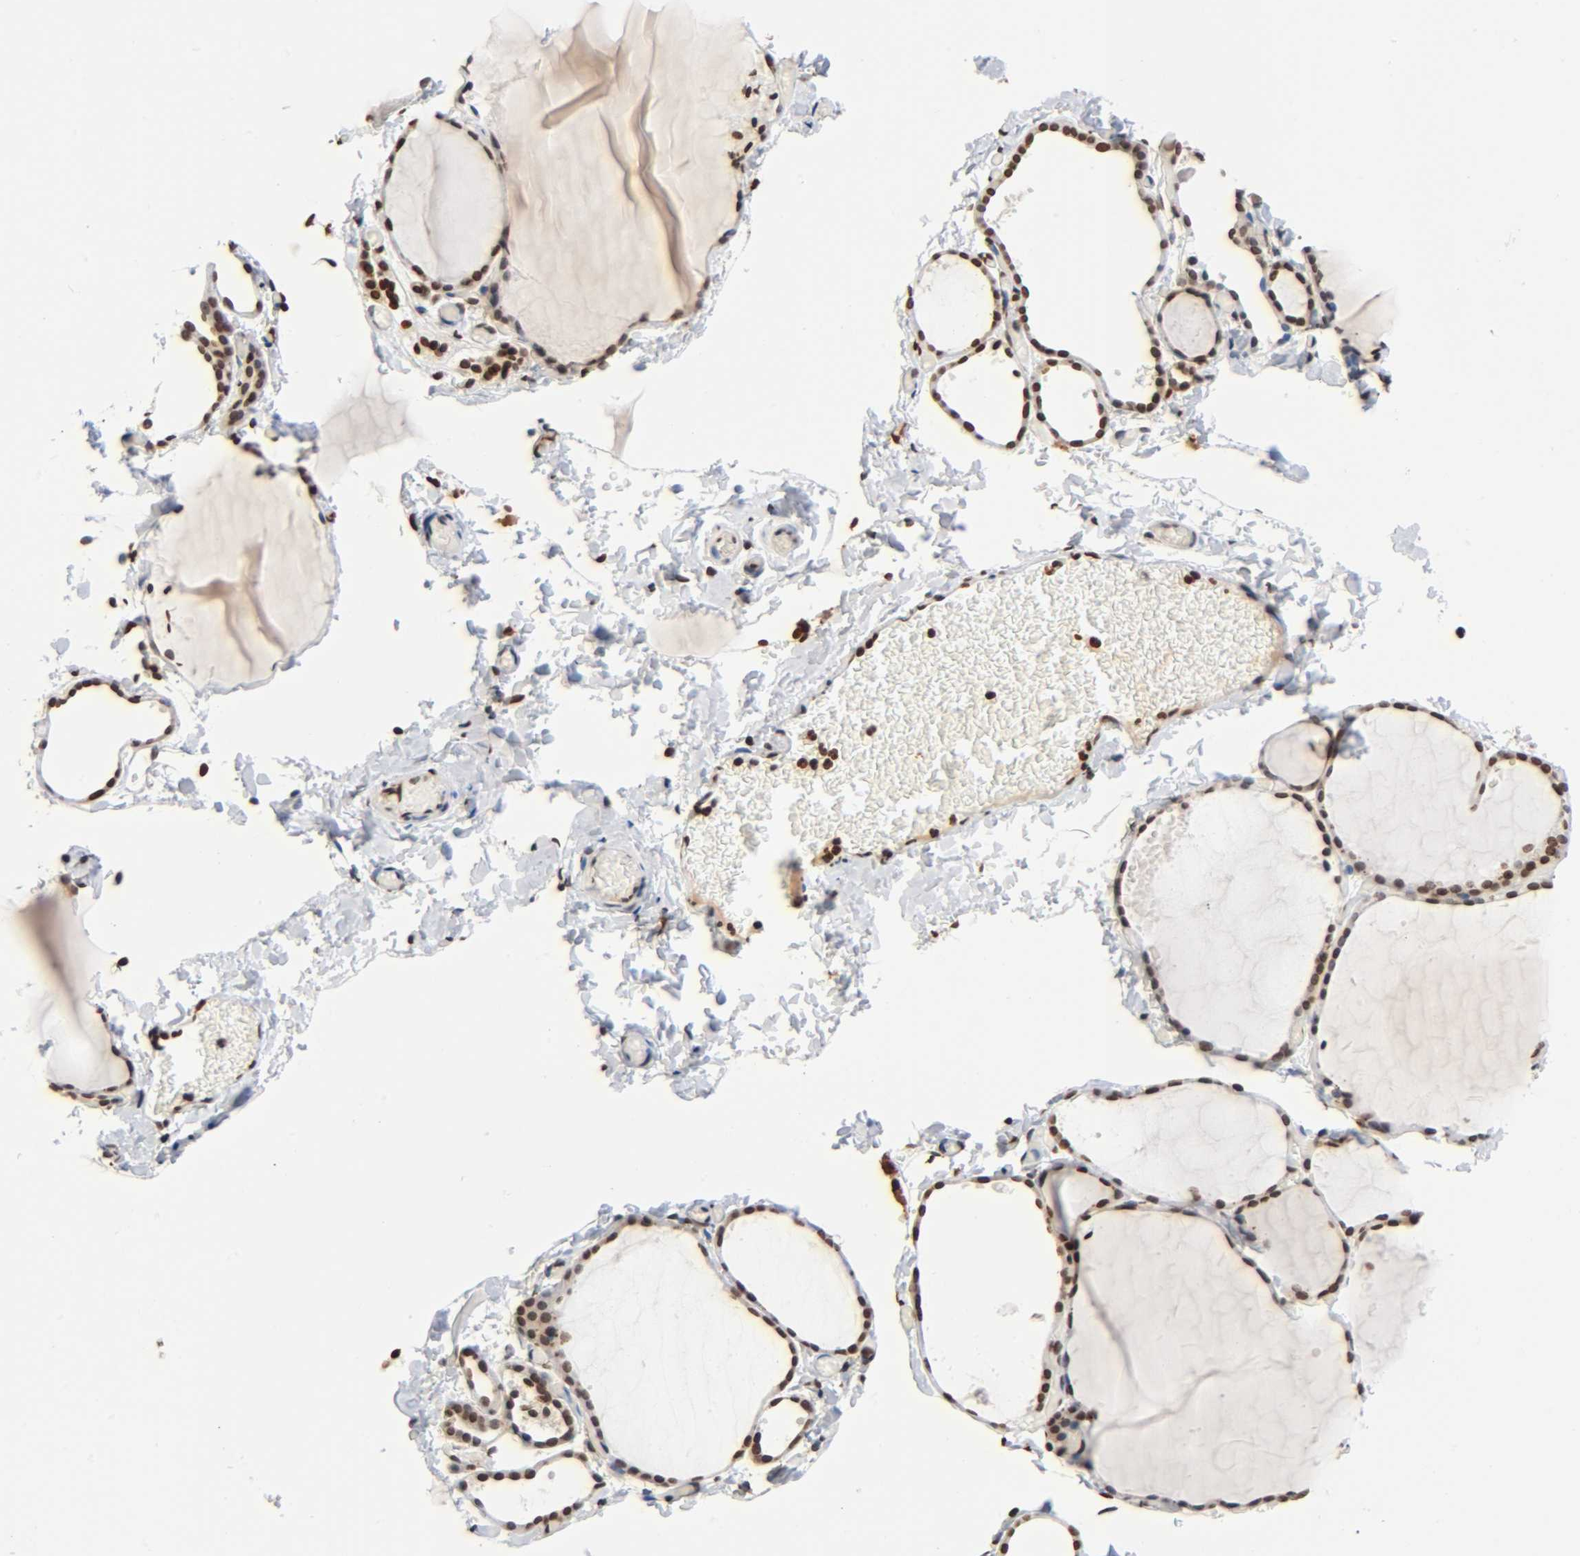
{"staining": {"intensity": "strong", "quantity": ">75%", "location": "nuclear"}, "tissue": "thyroid gland", "cell_type": "Glandular cells", "image_type": "normal", "snomed": [{"axis": "morphology", "description": "Normal tissue, NOS"}, {"axis": "topography", "description": "Thyroid gland"}], "caption": "IHC (DAB (3,3'-diaminobenzidine)) staining of normal human thyroid gland displays strong nuclear protein positivity in about >75% of glandular cells.", "gene": "HOXA6", "patient": {"sex": "female", "age": 22}}